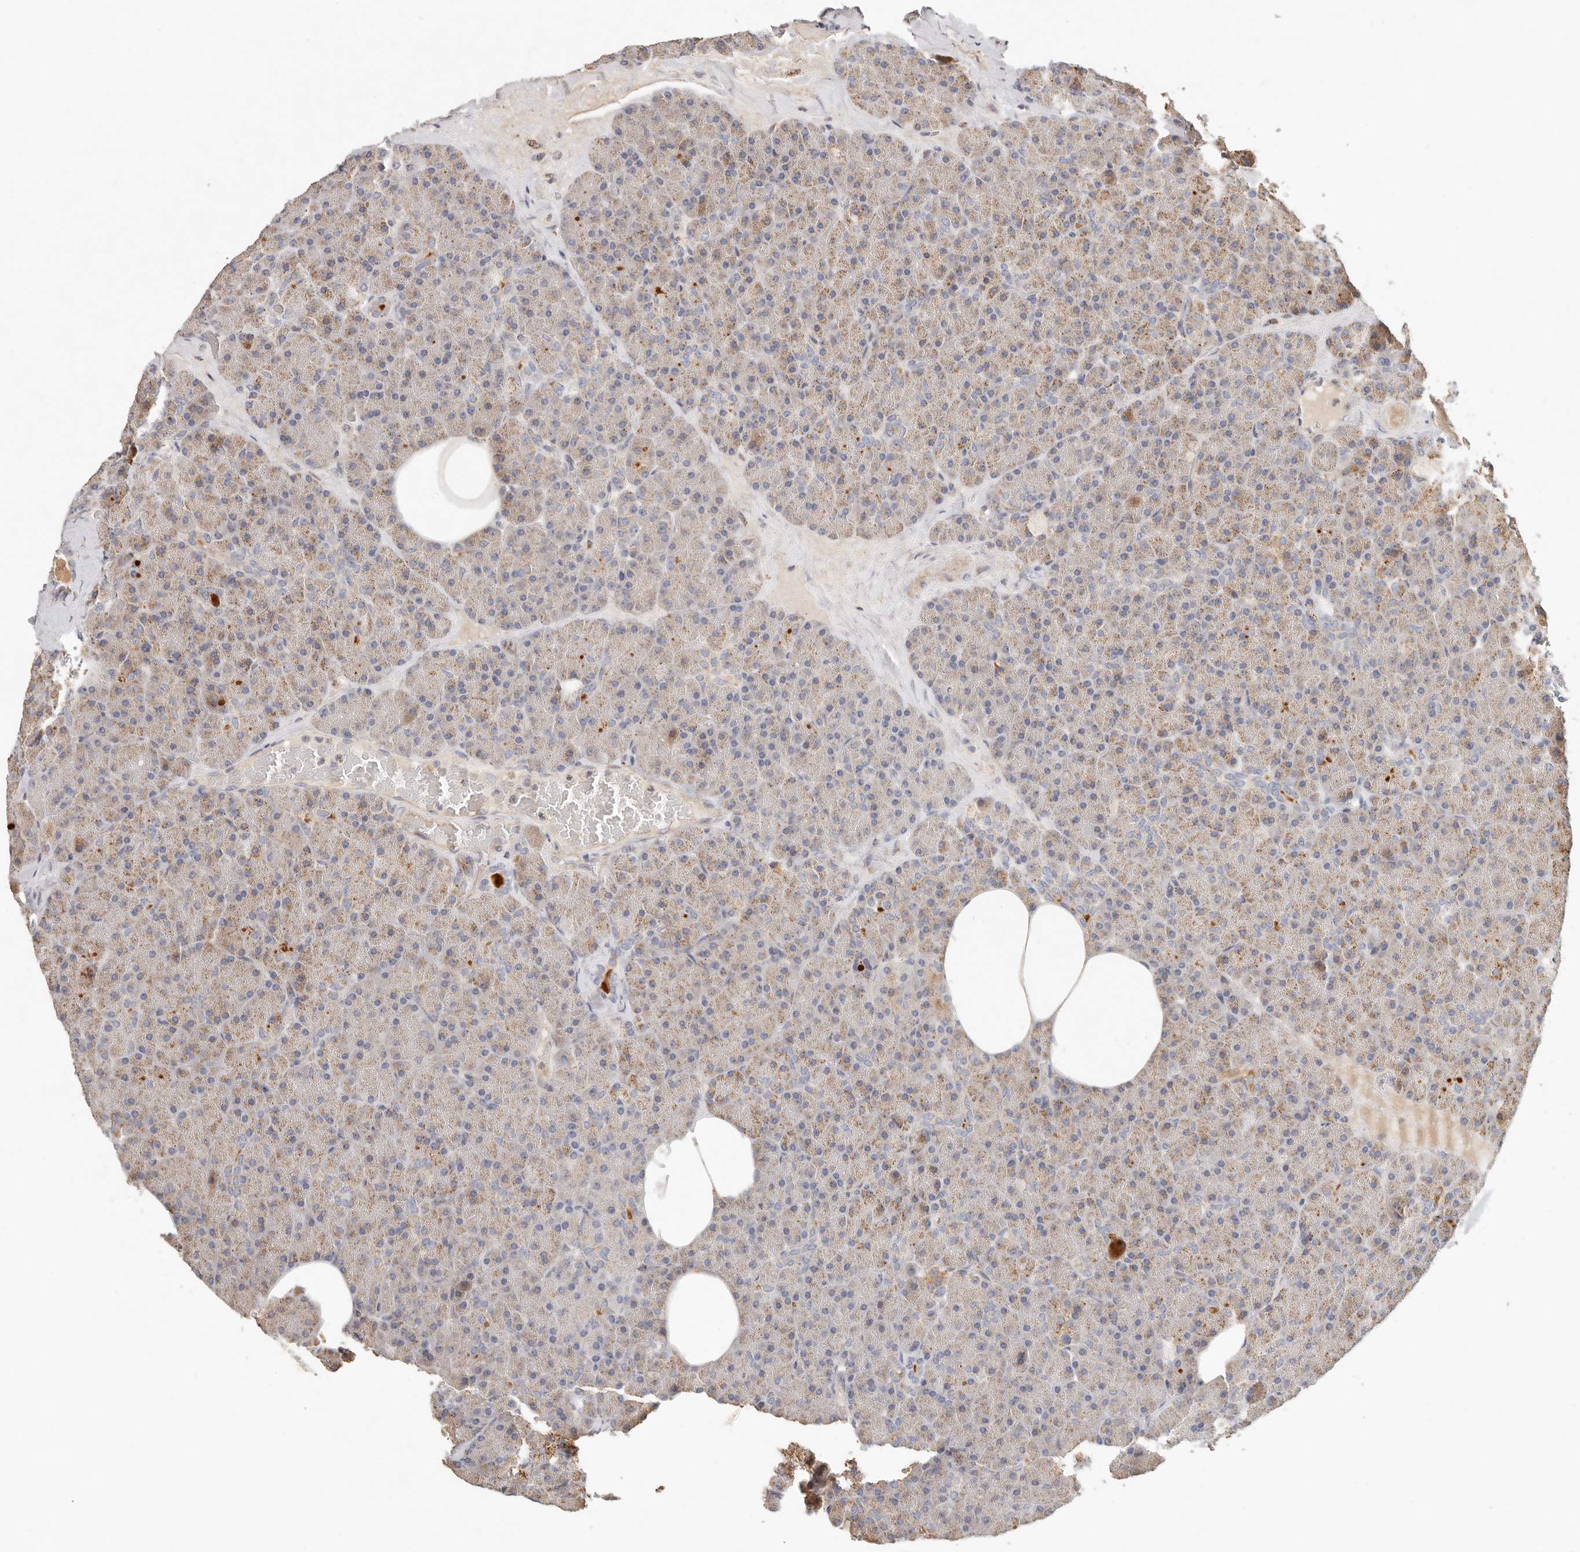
{"staining": {"intensity": "weak", "quantity": "25%-75%", "location": "cytoplasmic/membranous"}, "tissue": "pancreas", "cell_type": "Exocrine glandular cells", "image_type": "normal", "snomed": [{"axis": "morphology", "description": "Normal tissue, NOS"}, {"axis": "morphology", "description": "Carcinoid, malignant, NOS"}, {"axis": "topography", "description": "Pancreas"}], "caption": "Immunohistochemistry (IHC) (DAB) staining of normal human pancreas reveals weak cytoplasmic/membranous protein expression in about 25%-75% of exocrine glandular cells. (DAB = brown stain, brightfield microscopy at high magnification).", "gene": "ARHGEF10L", "patient": {"sex": "female", "age": 35}}